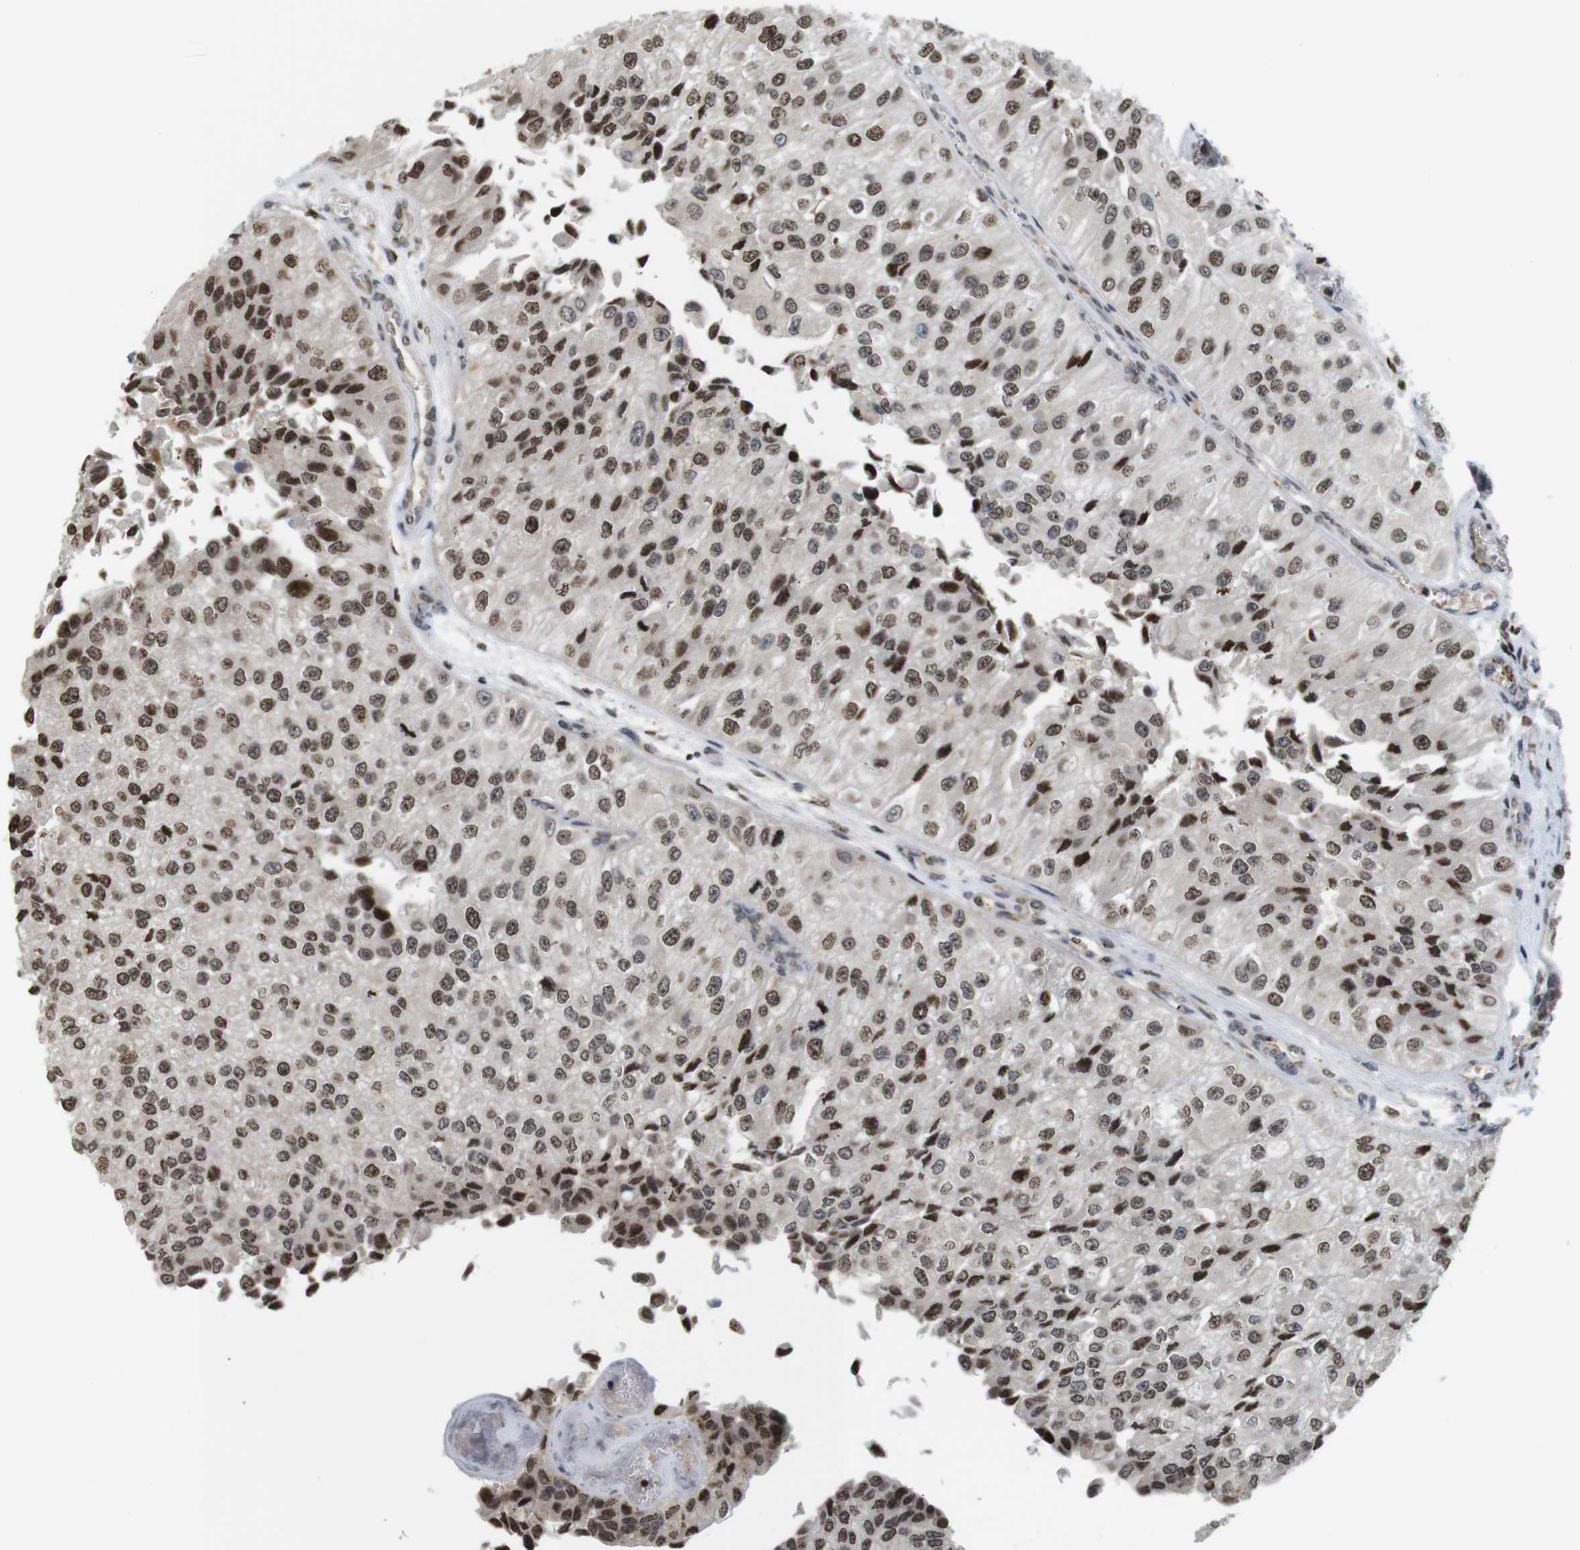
{"staining": {"intensity": "moderate", "quantity": ">75%", "location": "nuclear"}, "tissue": "urothelial cancer", "cell_type": "Tumor cells", "image_type": "cancer", "snomed": [{"axis": "morphology", "description": "Urothelial carcinoma, High grade"}, {"axis": "topography", "description": "Kidney"}, {"axis": "topography", "description": "Urinary bladder"}], "caption": "High-grade urothelial carcinoma was stained to show a protein in brown. There is medium levels of moderate nuclear positivity in approximately >75% of tumor cells.", "gene": "MBD1", "patient": {"sex": "male", "age": 77}}